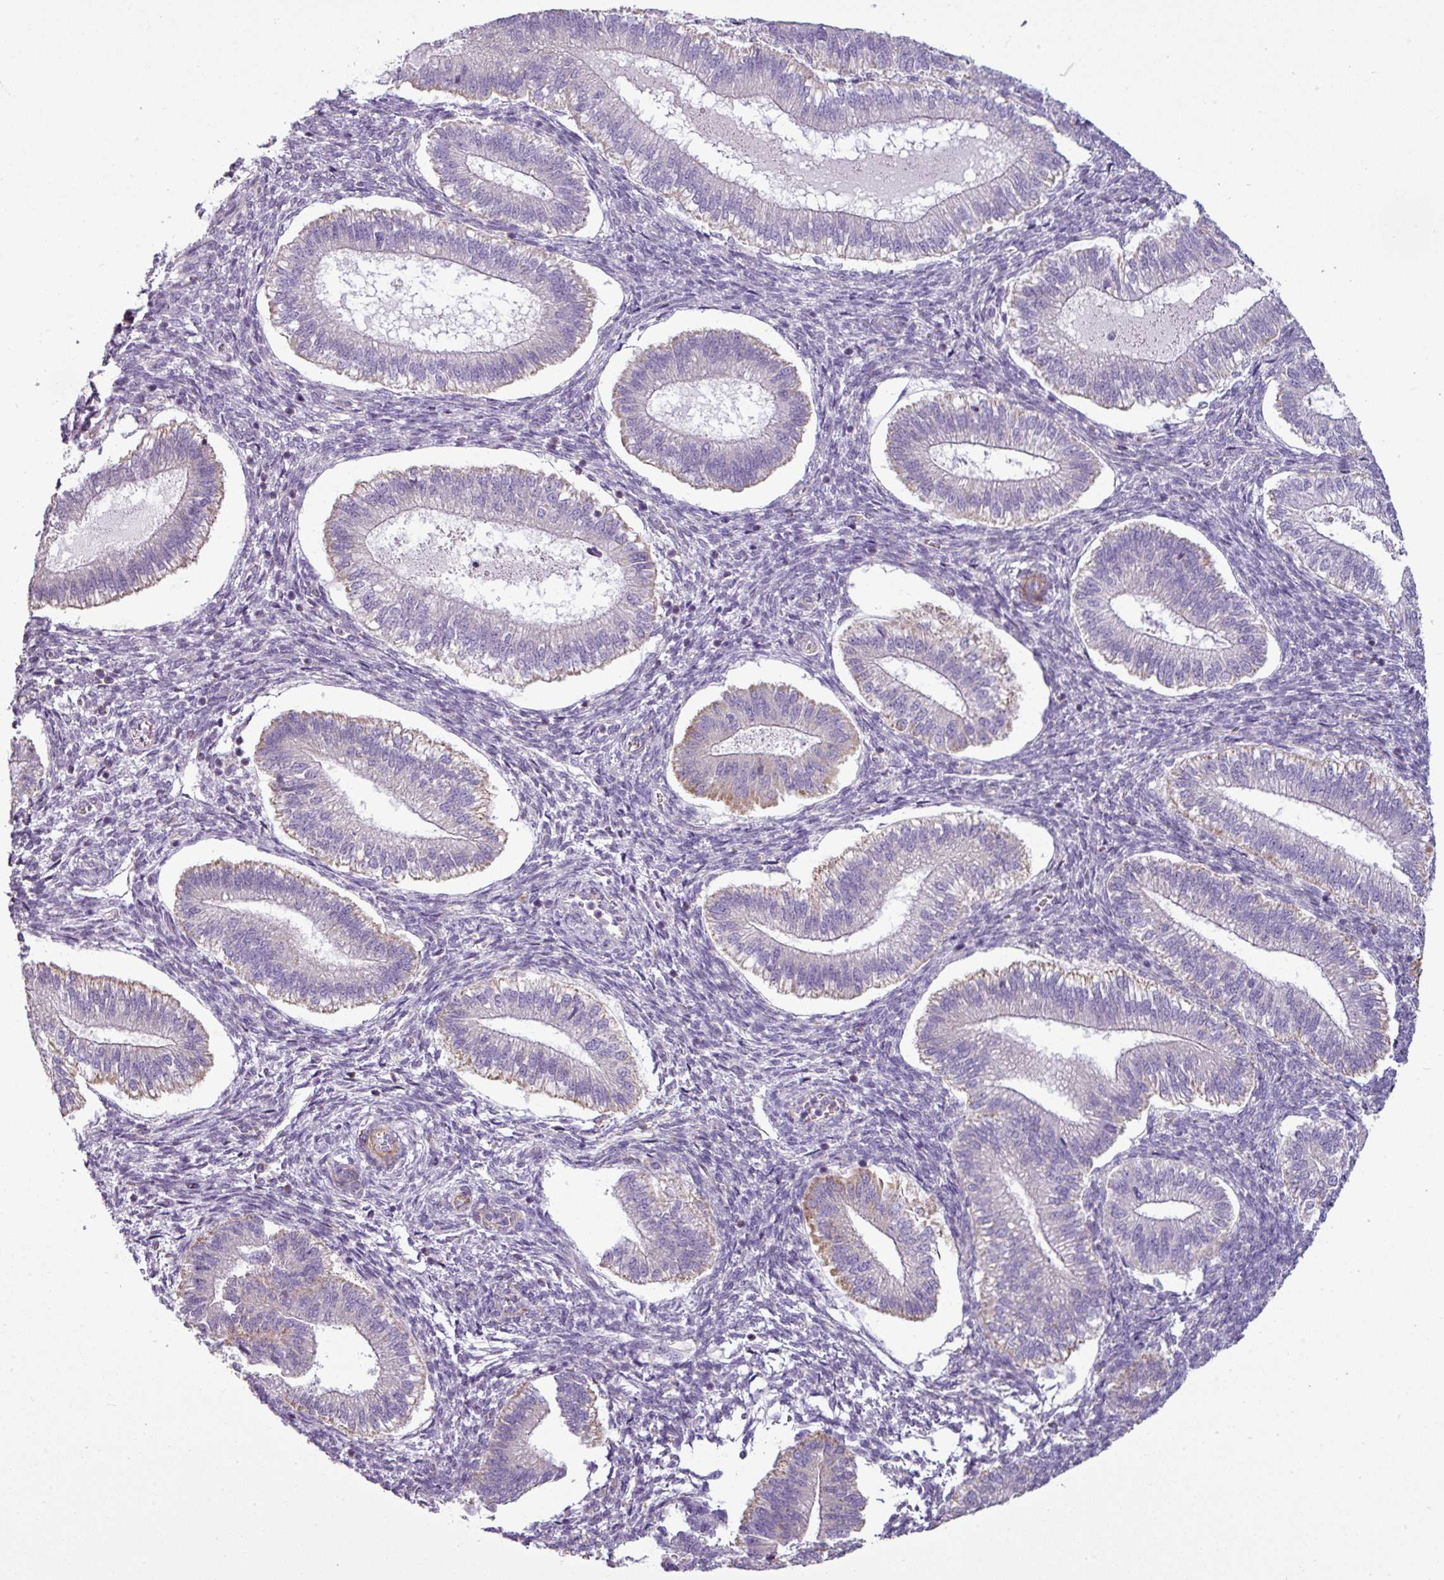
{"staining": {"intensity": "negative", "quantity": "none", "location": "none"}, "tissue": "endometrium", "cell_type": "Cells in endometrial stroma", "image_type": "normal", "snomed": [{"axis": "morphology", "description": "Normal tissue, NOS"}, {"axis": "topography", "description": "Endometrium"}], "caption": "IHC image of unremarkable human endometrium stained for a protein (brown), which reveals no expression in cells in endometrial stroma. (DAB IHC with hematoxylin counter stain).", "gene": "BTN2A2", "patient": {"sex": "female", "age": 25}}